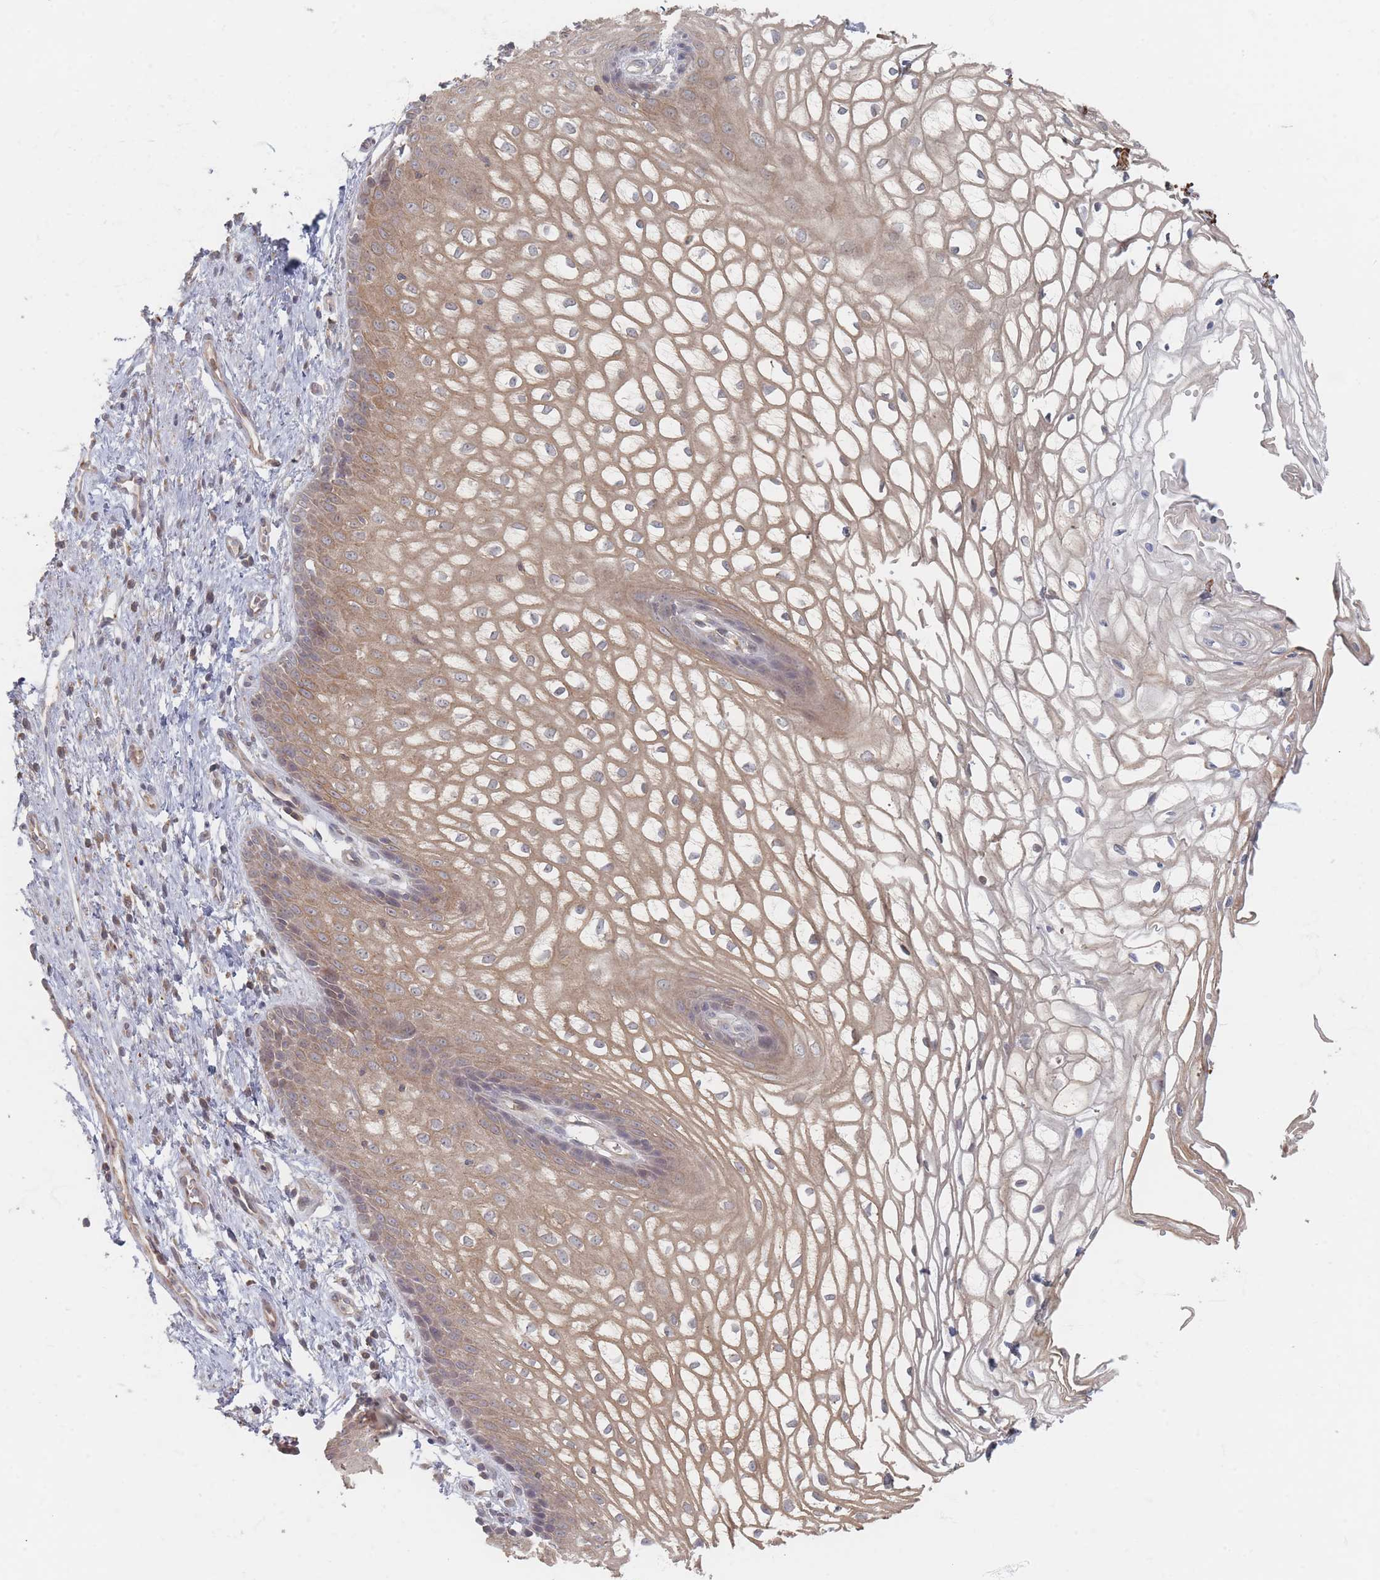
{"staining": {"intensity": "moderate", "quantity": ">75%", "location": "cytoplasmic/membranous"}, "tissue": "vagina", "cell_type": "Squamous epithelial cells", "image_type": "normal", "snomed": [{"axis": "morphology", "description": "Normal tissue, NOS"}, {"axis": "topography", "description": "Vagina"}], "caption": "This micrograph reveals immunohistochemistry (IHC) staining of unremarkable vagina, with medium moderate cytoplasmic/membranous expression in approximately >75% of squamous epithelial cells.", "gene": "GLE1", "patient": {"sex": "female", "age": 34}}